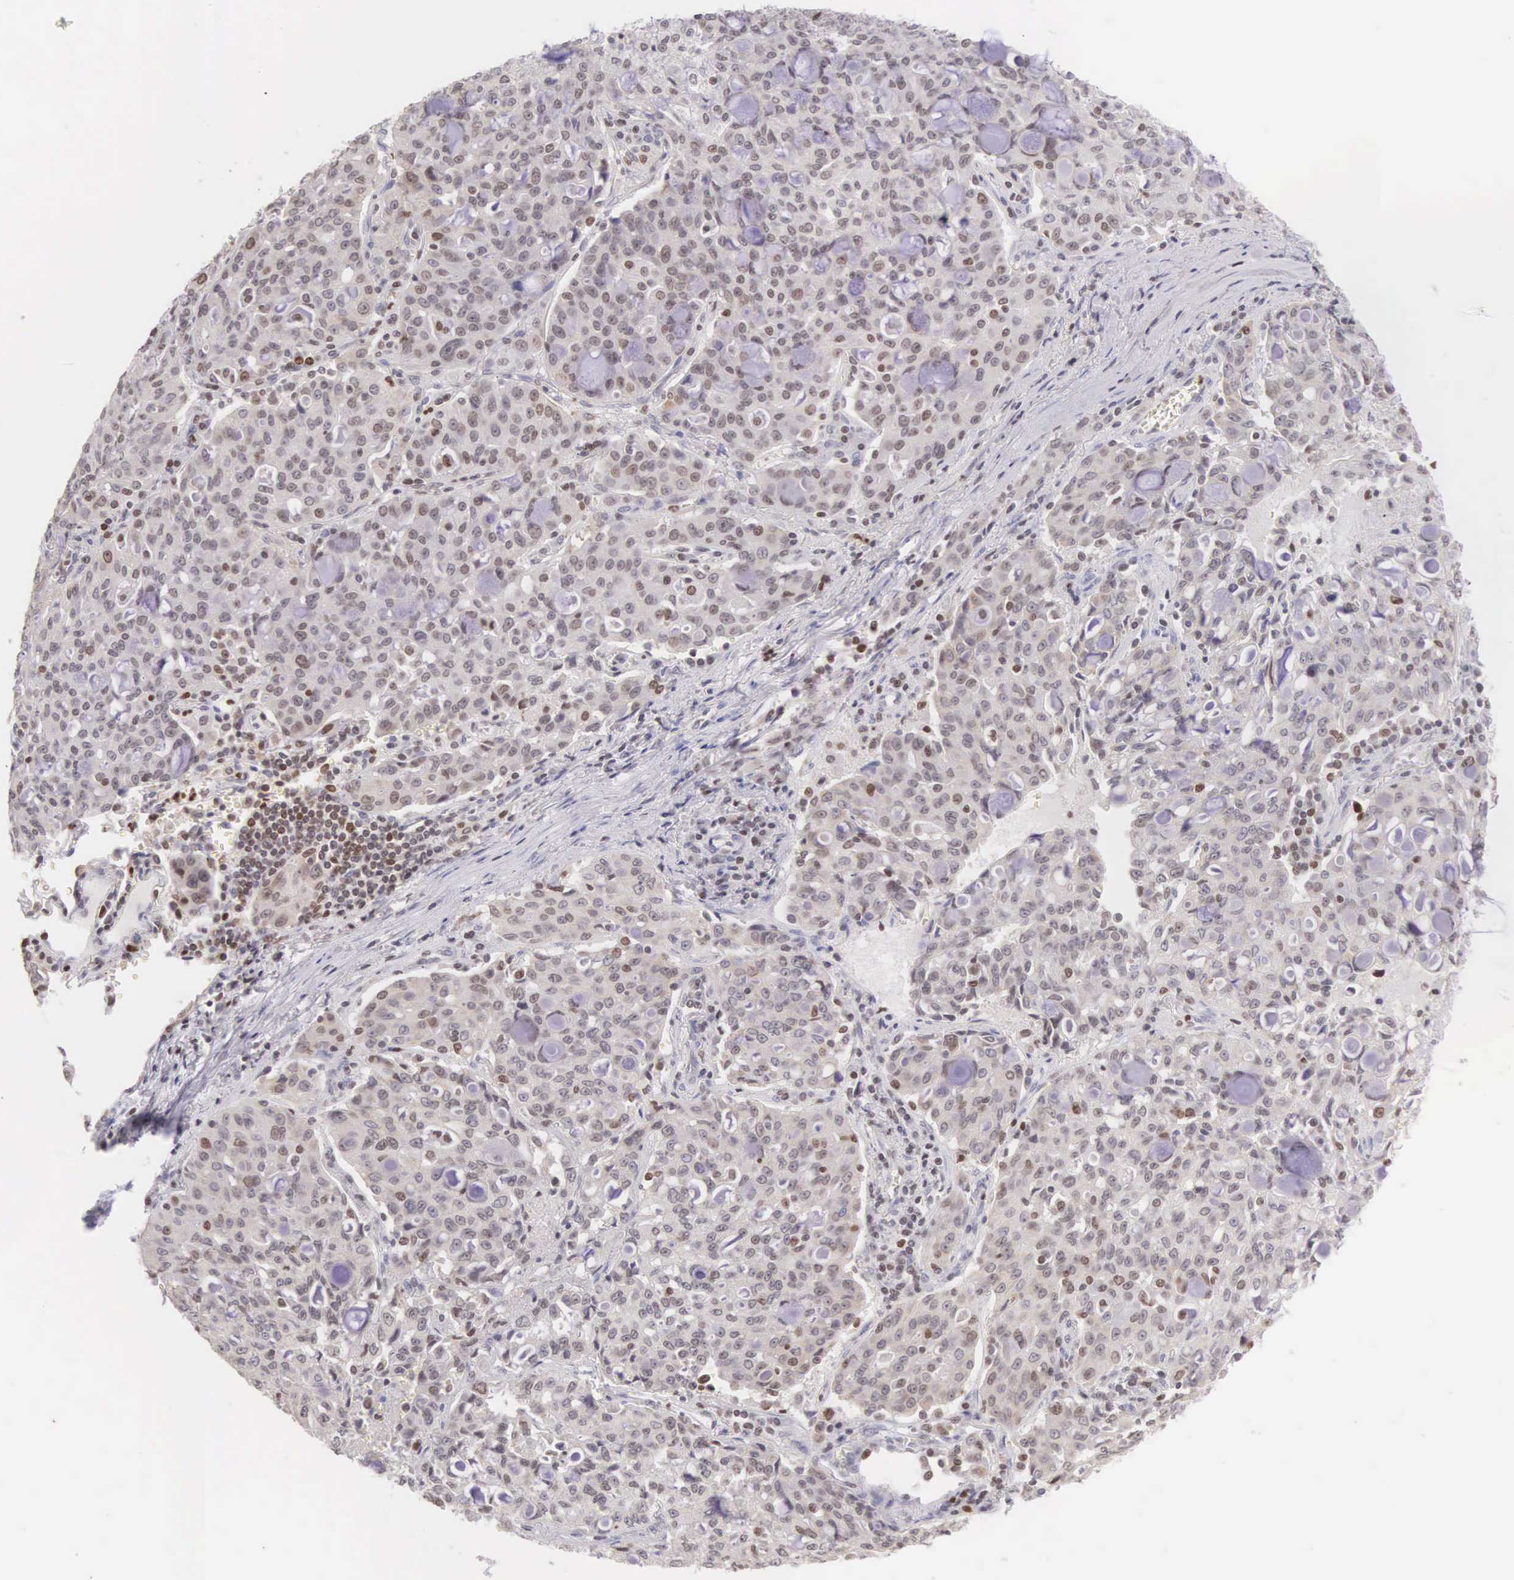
{"staining": {"intensity": "weak", "quantity": "25%-75%", "location": "nuclear"}, "tissue": "lung cancer", "cell_type": "Tumor cells", "image_type": "cancer", "snomed": [{"axis": "morphology", "description": "Adenocarcinoma, NOS"}, {"axis": "topography", "description": "Lung"}], "caption": "Tumor cells demonstrate low levels of weak nuclear staining in about 25%-75% of cells in lung cancer.", "gene": "VRK1", "patient": {"sex": "female", "age": 44}}